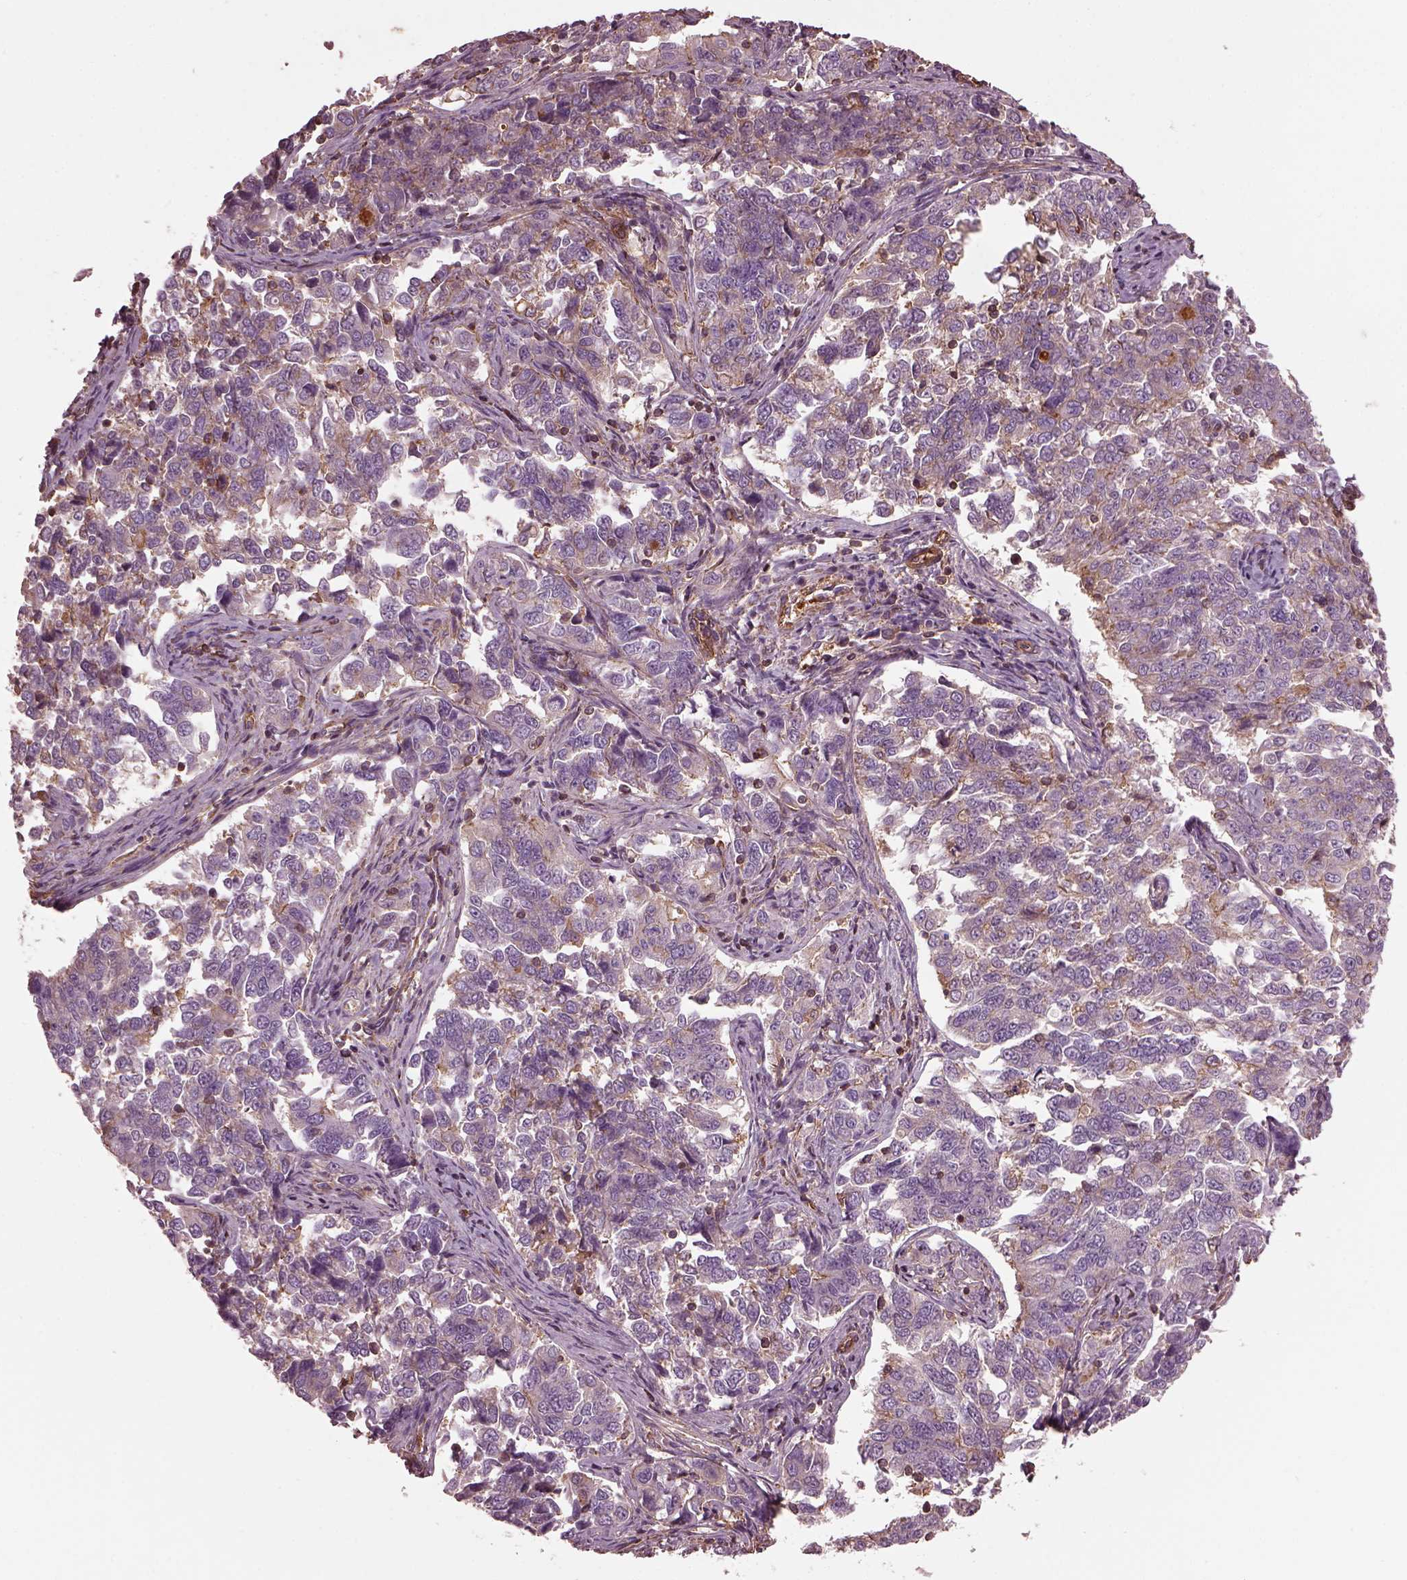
{"staining": {"intensity": "weak", "quantity": "<25%", "location": "cytoplasmic/membranous"}, "tissue": "endometrial cancer", "cell_type": "Tumor cells", "image_type": "cancer", "snomed": [{"axis": "morphology", "description": "Adenocarcinoma, NOS"}, {"axis": "topography", "description": "Endometrium"}], "caption": "Immunohistochemistry (IHC) image of neoplastic tissue: adenocarcinoma (endometrial) stained with DAB demonstrates no significant protein positivity in tumor cells.", "gene": "MYL6", "patient": {"sex": "female", "age": 43}}